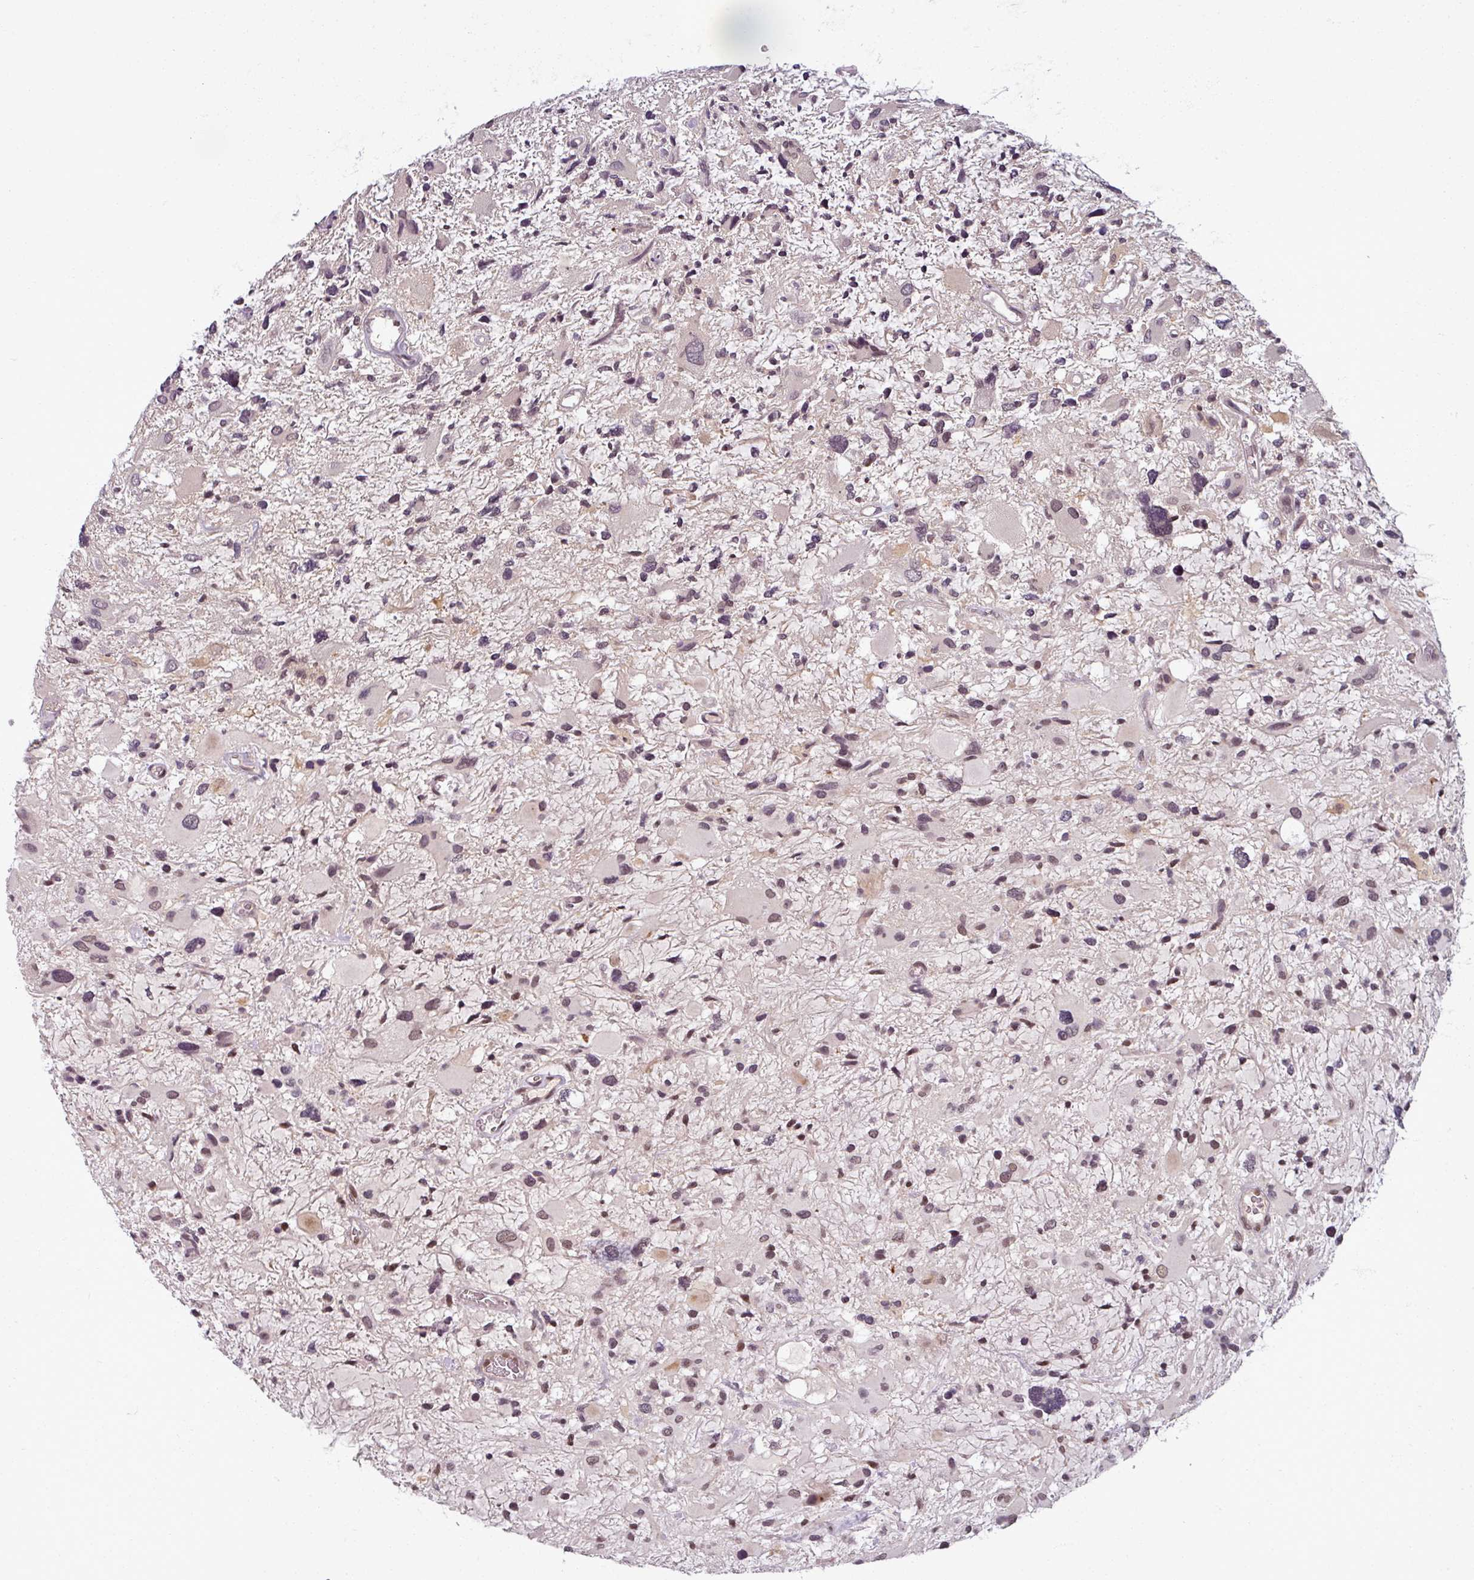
{"staining": {"intensity": "weak", "quantity": "<25%", "location": "nuclear"}, "tissue": "glioma", "cell_type": "Tumor cells", "image_type": "cancer", "snomed": [{"axis": "morphology", "description": "Glioma, malignant, High grade"}, {"axis": "topography", "description": "Brain"}], "caption": "An image of human glioma is negative for staining in tumor cells. The staining is performed using DAB brown chromogen with nuclei counter-stained in using hematoxylin.", "gene": "POLR2G", "patient": {"sex": "female", "age": 11}}